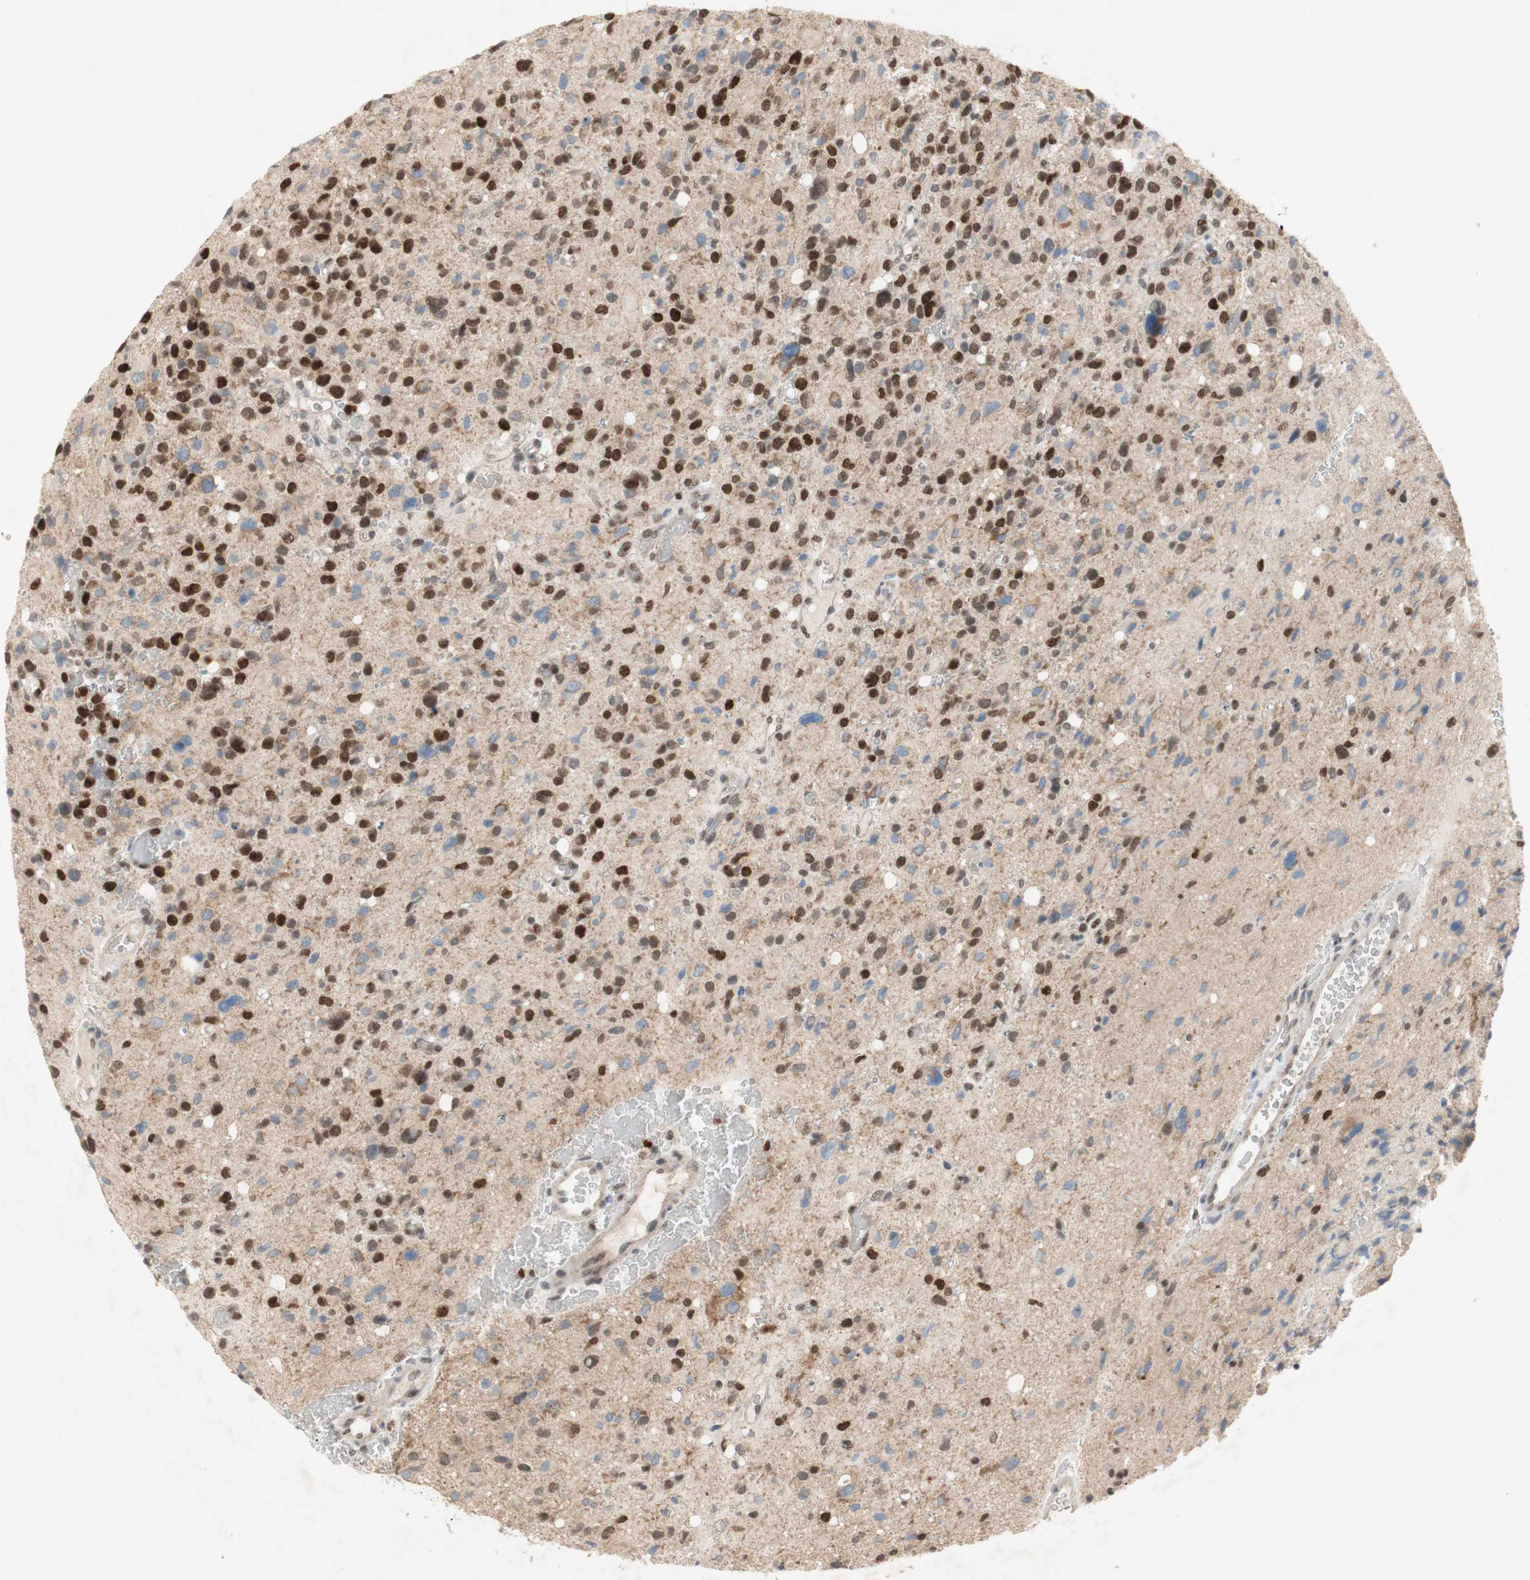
{"staining": {"intensity": "strong", "quantity": "25%-75%", "location": "nuclear"}, "tissue": "glioma", "cell_type": "Tumor cells", "image_type": "cancer", "snomed": [{"axis": "morphology", "description": "Glioma, malignant, High grade"}, {"axis": "topography", "description": "Brain"}], "caption": "There is high levels of strong nuclear expression in tumor cells of malignant high-grade glioma, as demonstrated by immunohistochemical staining (brown color).", "gene": "DNMT3A", "patient": {"sex": "male", "age": 48}}